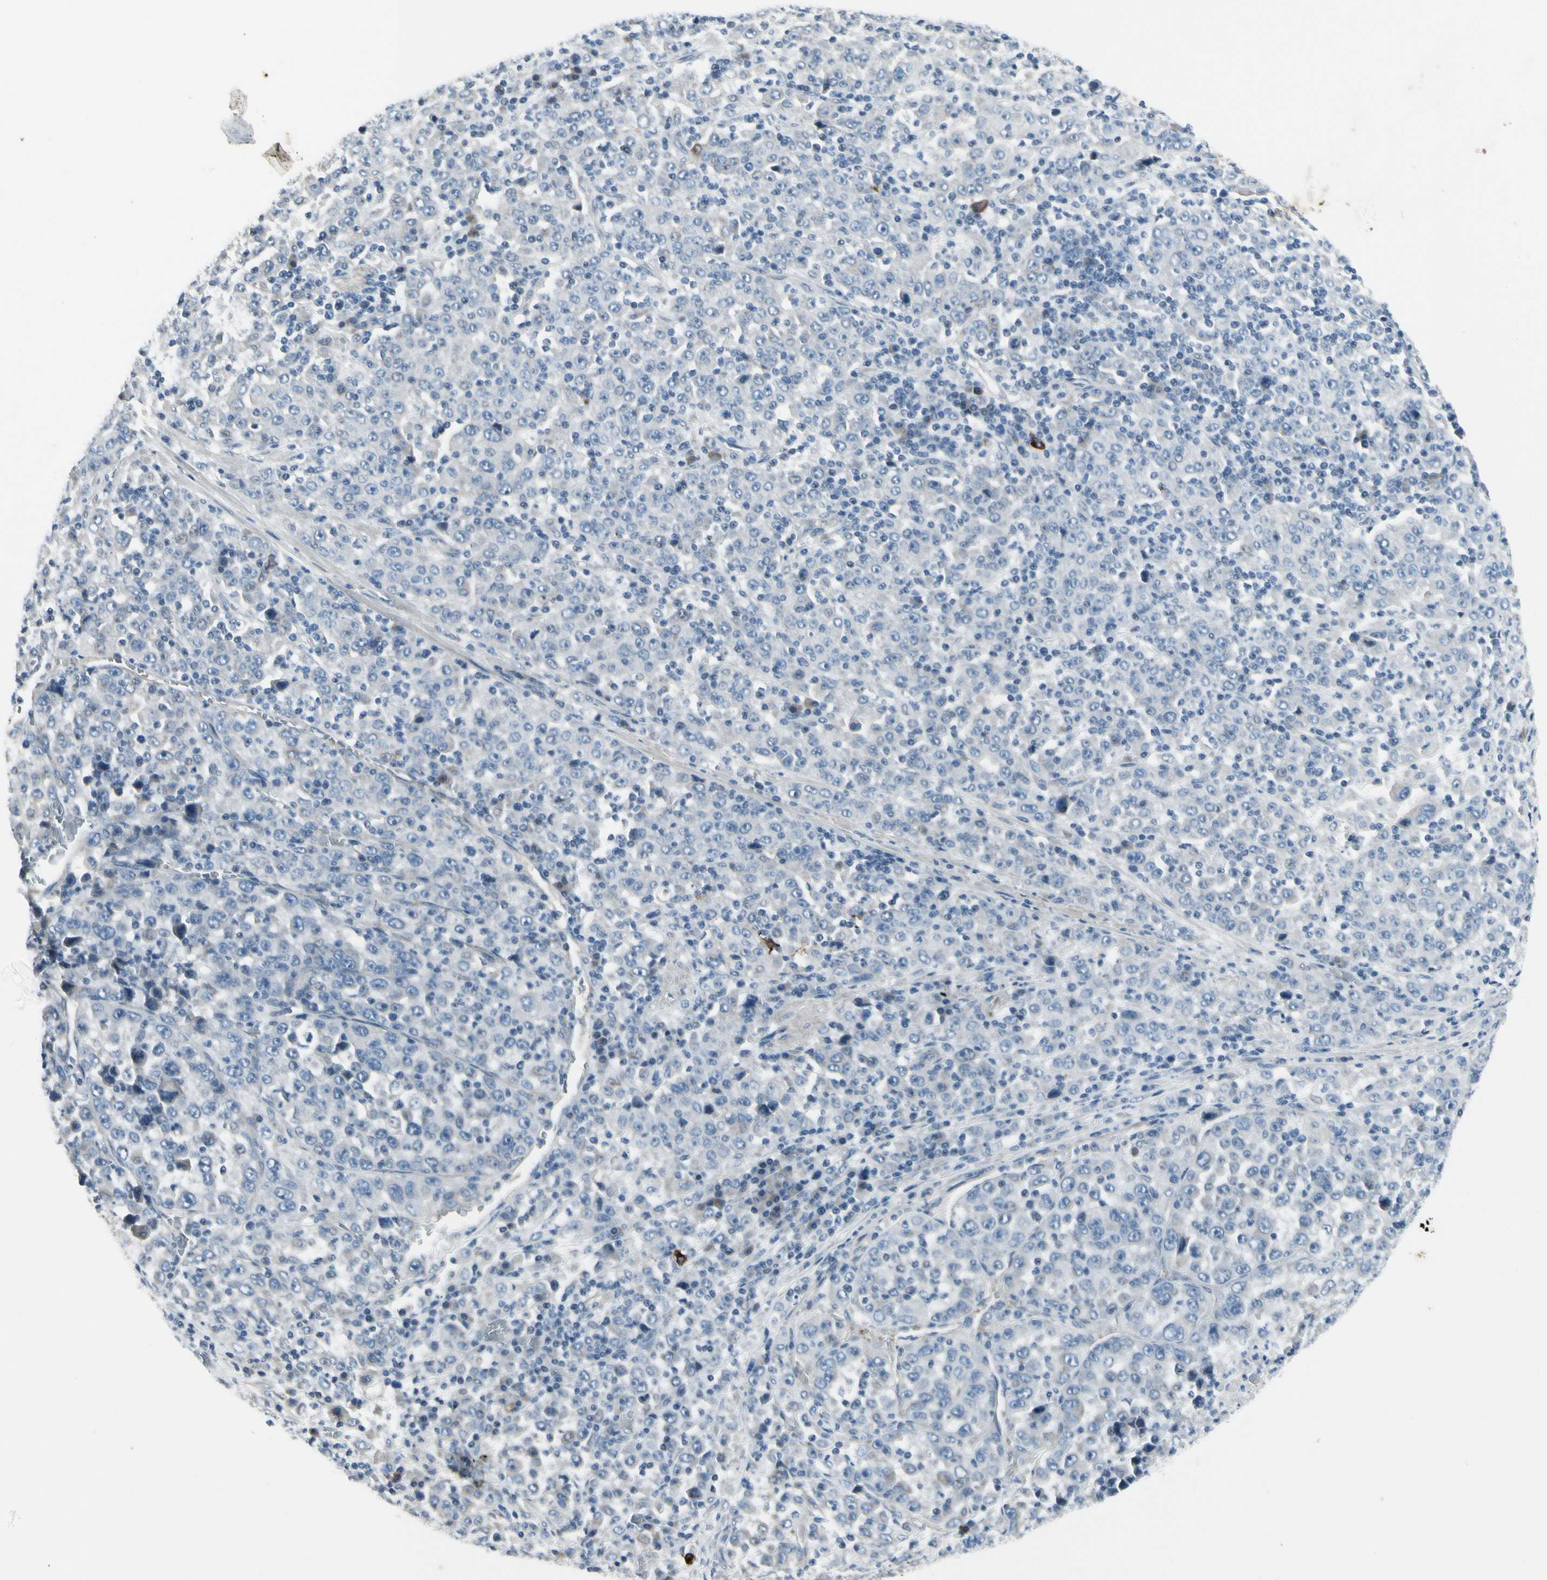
{"staining": {"intensity": "negative", "quantity": "none", "location": "none"}, "tissue": "stomach cancer", "cell_type": "Tumor cells", "image_type": "cancer", "snomed": [{"axis": "morphology", "description": "Normal tissue, NOS"}, {"axis": "morphology", "description": "Adenocarcinoma, NOS"}, {"axis": "topography", "description": "Stomach, upper"}, {"axis": "topography", "description": "Stomach"}], "caption": "Immunohistochemistry (IHC) of stomach cancer reveals no positivity in tumor cells. The staining was performed using DAB (3,3'-diaminobenzidine) to visualize the protein expression in brown, while the nuclei were stained in blue with hematoxylin (Magnification: 20x).", "gene": "PIGR", "patient": {"sex": "male", "age": 59}}